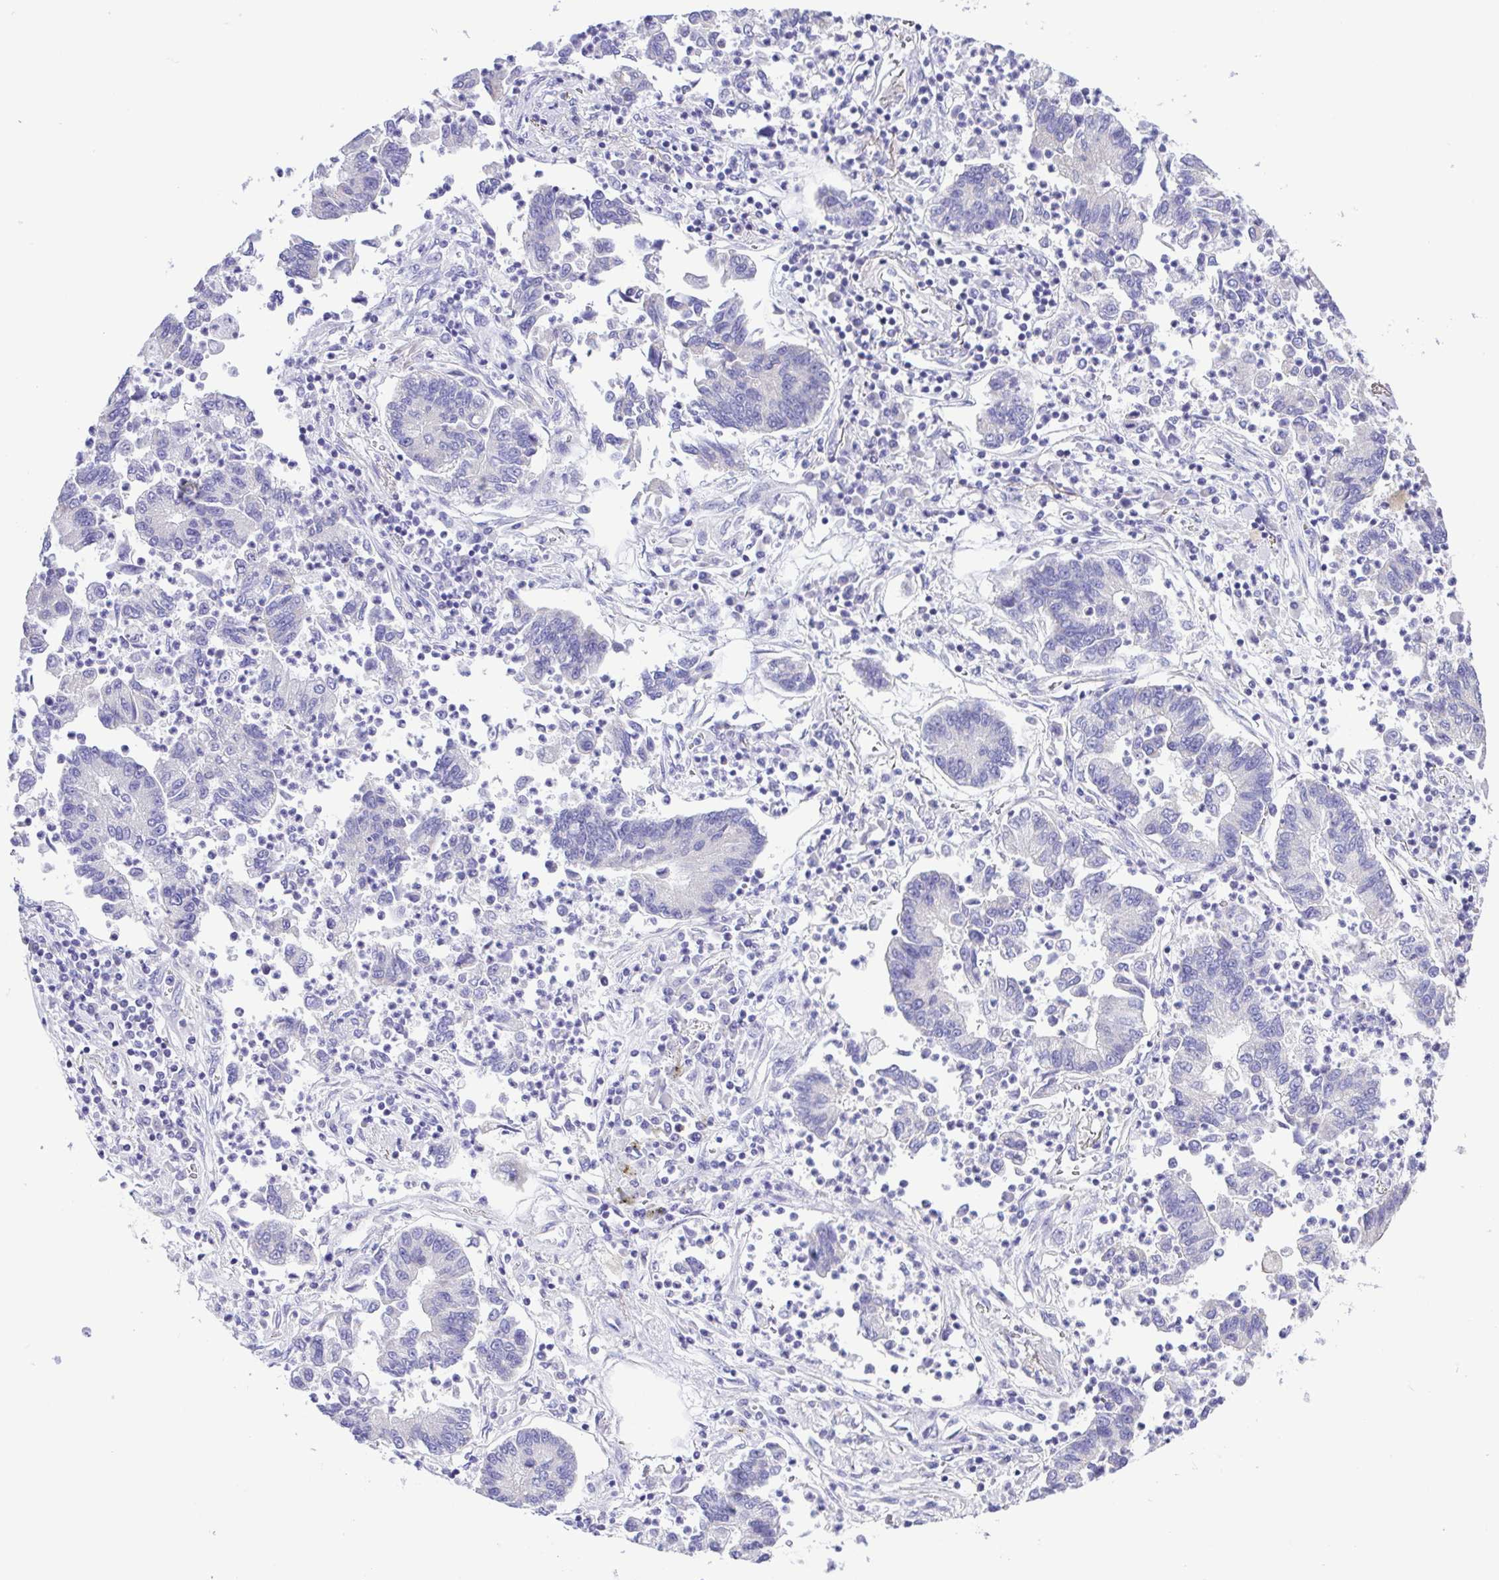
{"staining": {"intensity": "negative", "quantity": "none", "location": "none"}, "tissue": "lung cancer", "cell_type": "Tumor cells", "image_type": "cancer", "snomed": [{"axis": "morphology", "description": "Adenocarcinoma, NOS"}, {"axis": "topography", "description": "Lung"}], "caption": "A high-resolution image shows immunohistochemistry staining of lung cancer, which reveals no significant positivity in tumor cells.", "gene": "CD72", "patient": {"sex": "female", "age": 57}}